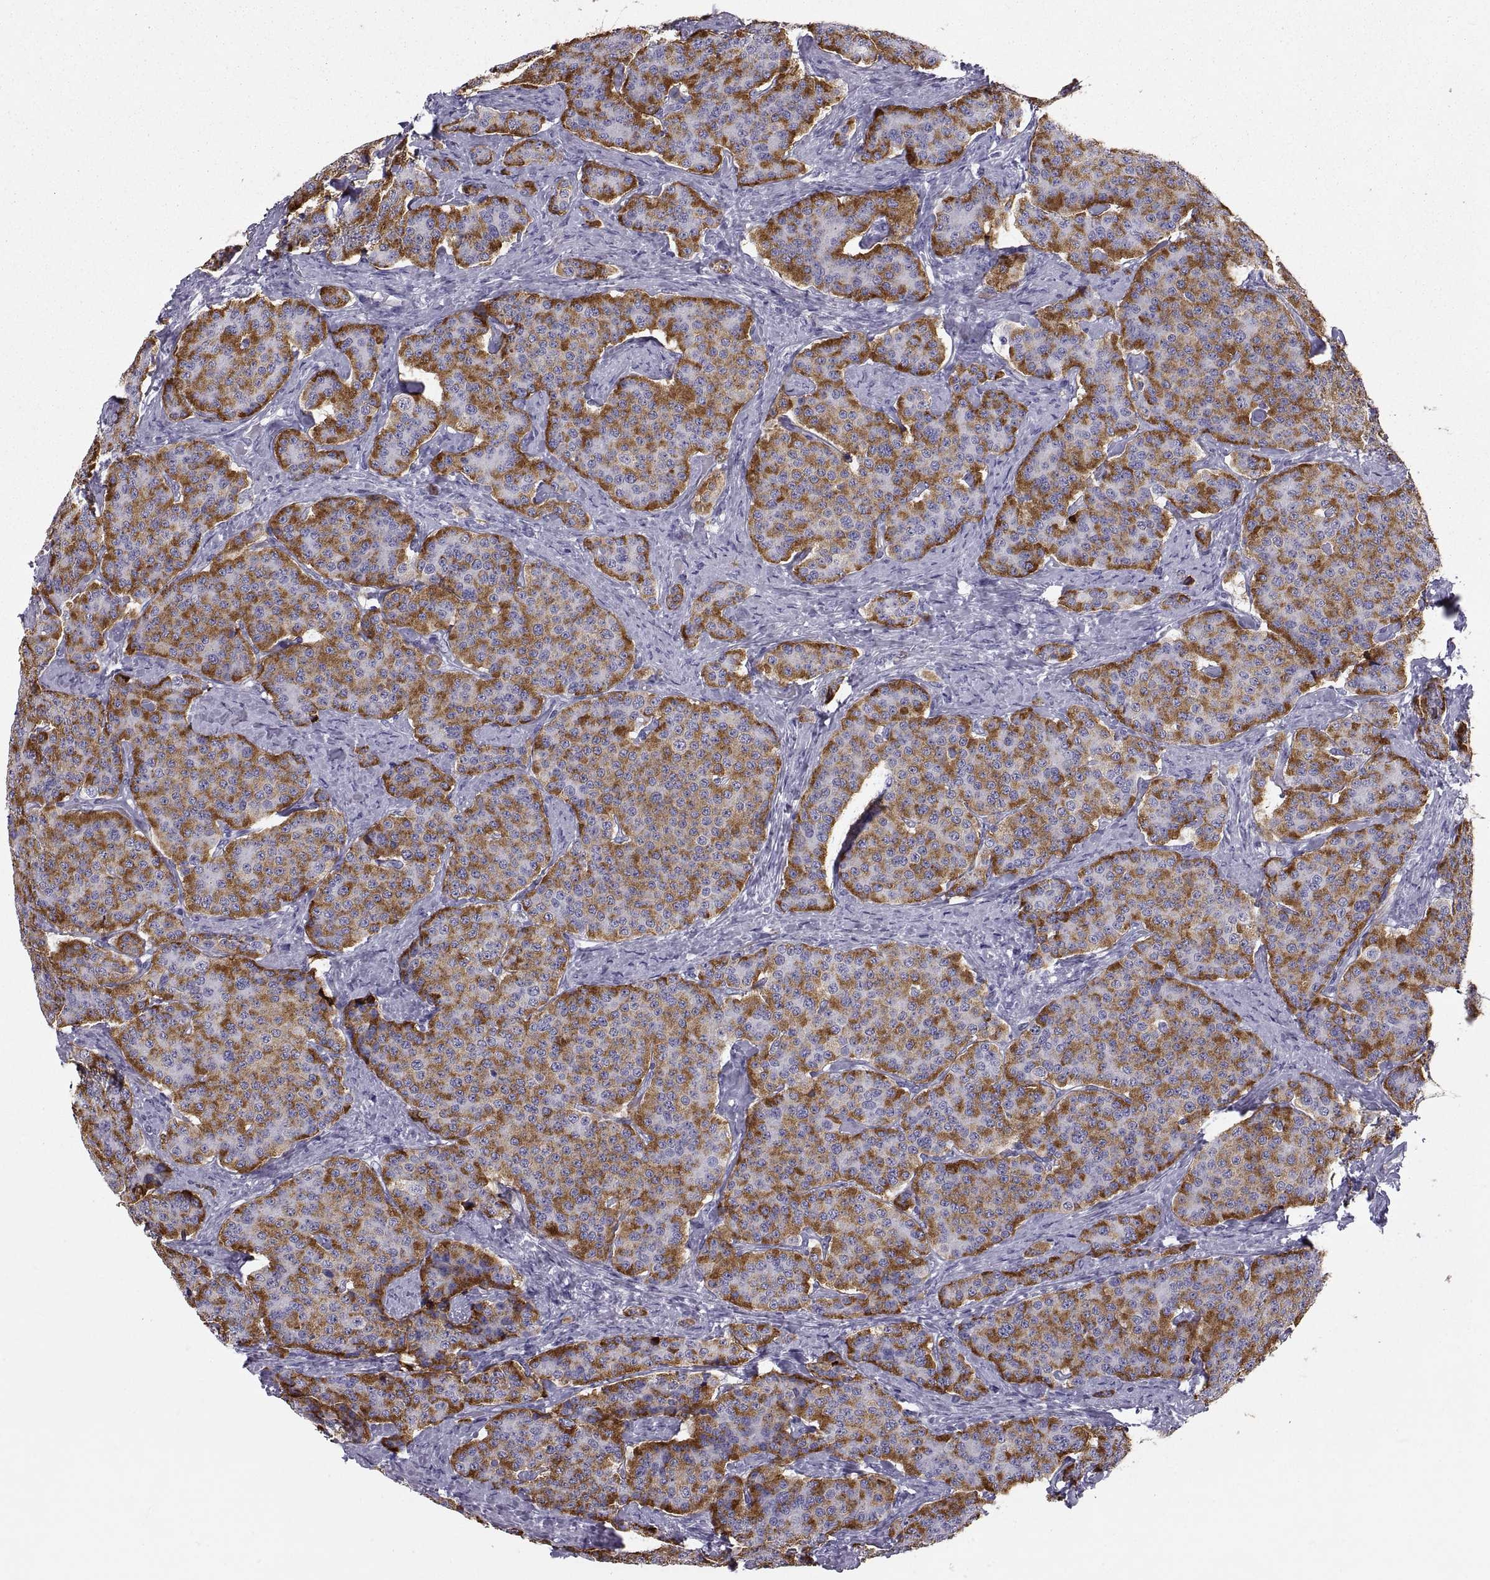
{"staining": {"intensity": "strong", "quantity": "25%-75%", "location": "cytoplasmic/membranous"}, "tissue": "carcinoid", "cell_type": "Tumor cells", "image_type": "cancer", "snomed": [{"axis": "morphology", "description": "Carcinoid, malignant, NOS"}, {"axis": "topography", "description": "Small intestine"}], "caption": "Strong cytoplasmic/membranous positivity for a protein is present in approximately 25%-75% of tumor cells of malignant carcinoid using immunohistochemistry.", "gene": "PCSK1N", "patient": {"sex": "female", "age": 58}}